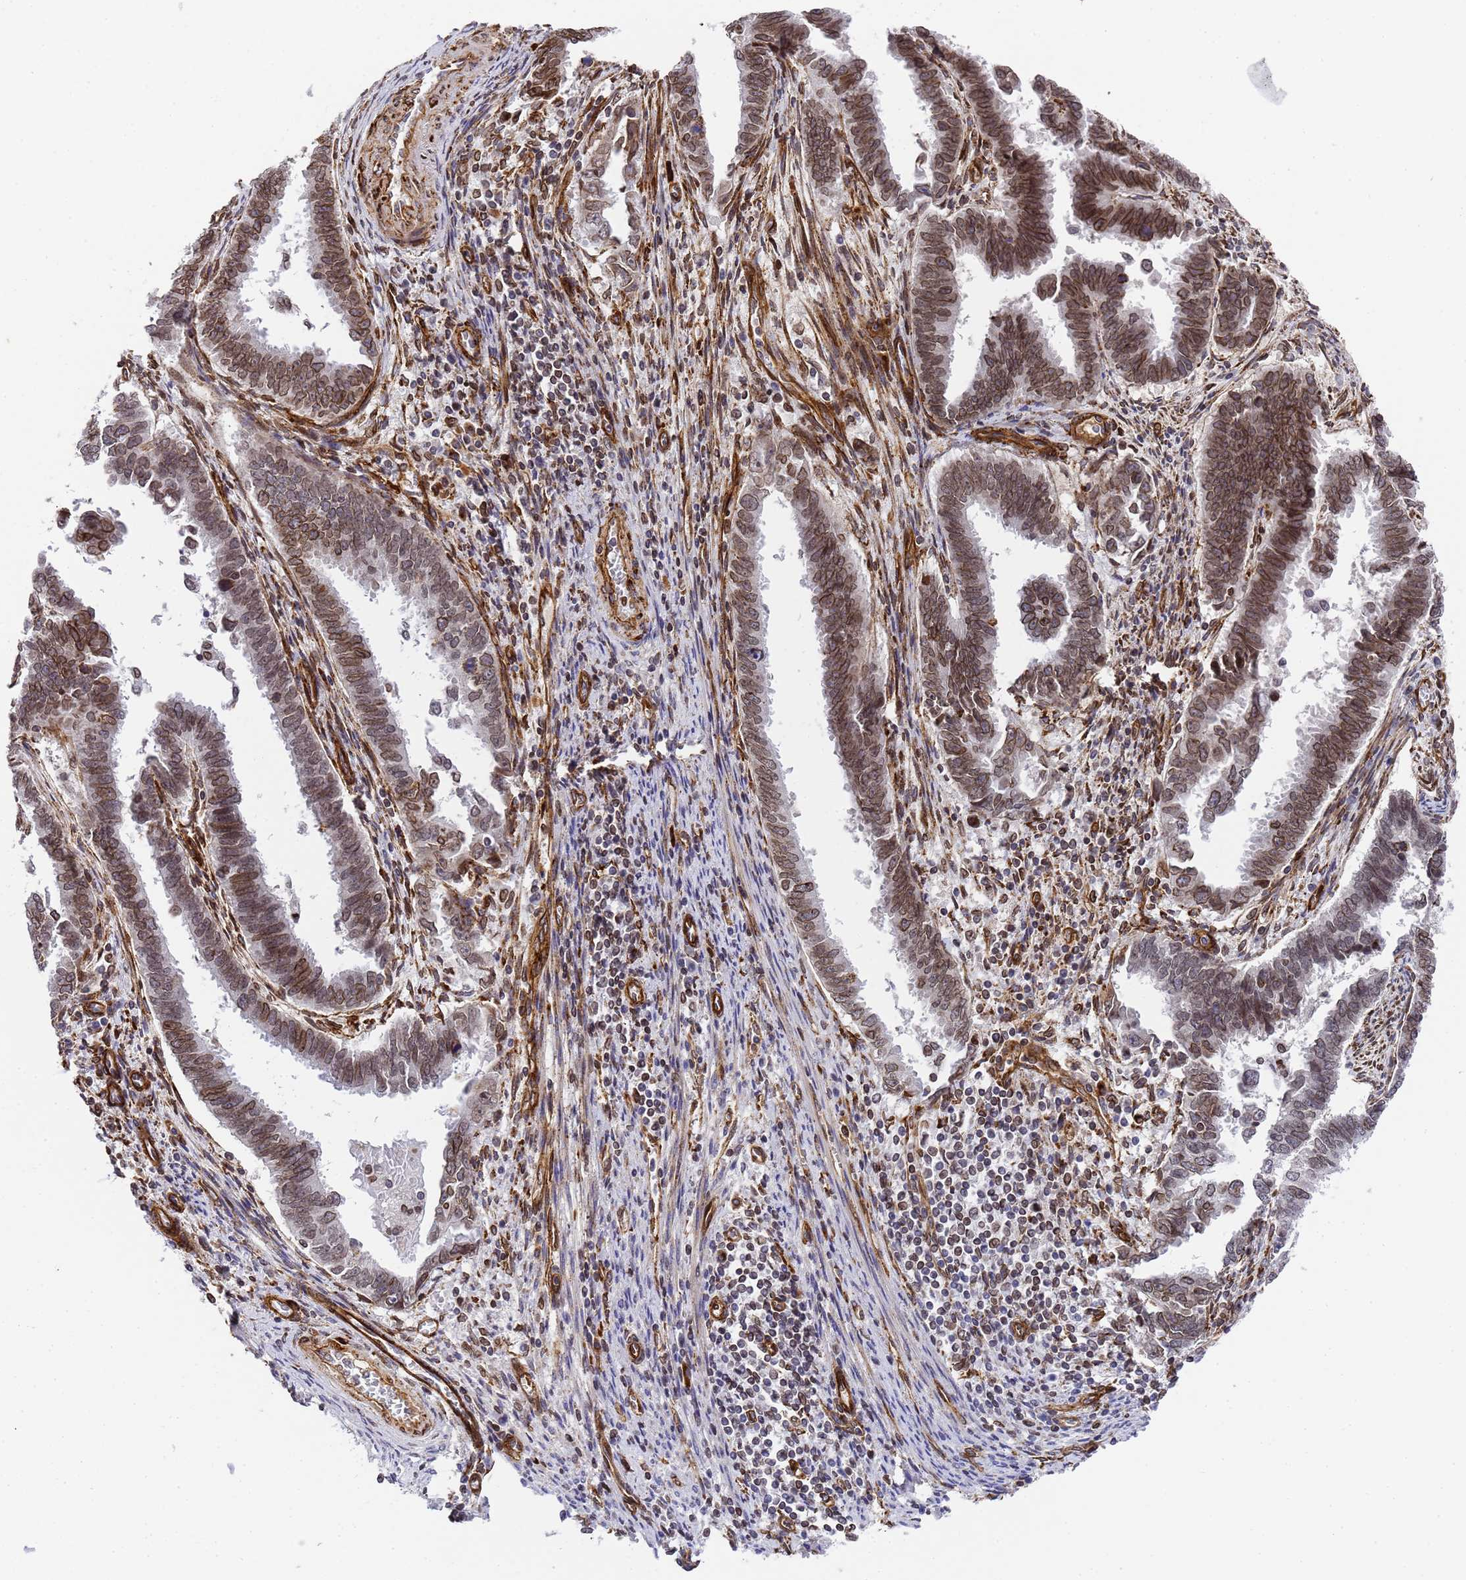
{"staining": {"intensity": "moderate", "quantity": "25%-75%", "location": "cytoplasmic/membranous,nuclear"}, "tissue": "endometrial cancer", "cell_type": "Tumor cells", "image_type": "cancer", "snomed": [{"axis": "morphology", "description": "Adenocarcinoma, NOS"}, {"axis": "topography", "description": "Endometrium"}], "caption": "Endometrial cancer (adenocarcinoma) tissue displays moderate cytoplasmic/membranous and nuclear staining in approximately 25%-75% of tumor cells", "gene": "IGFBP7", "patient": {"sex": "female", "age": 75}}